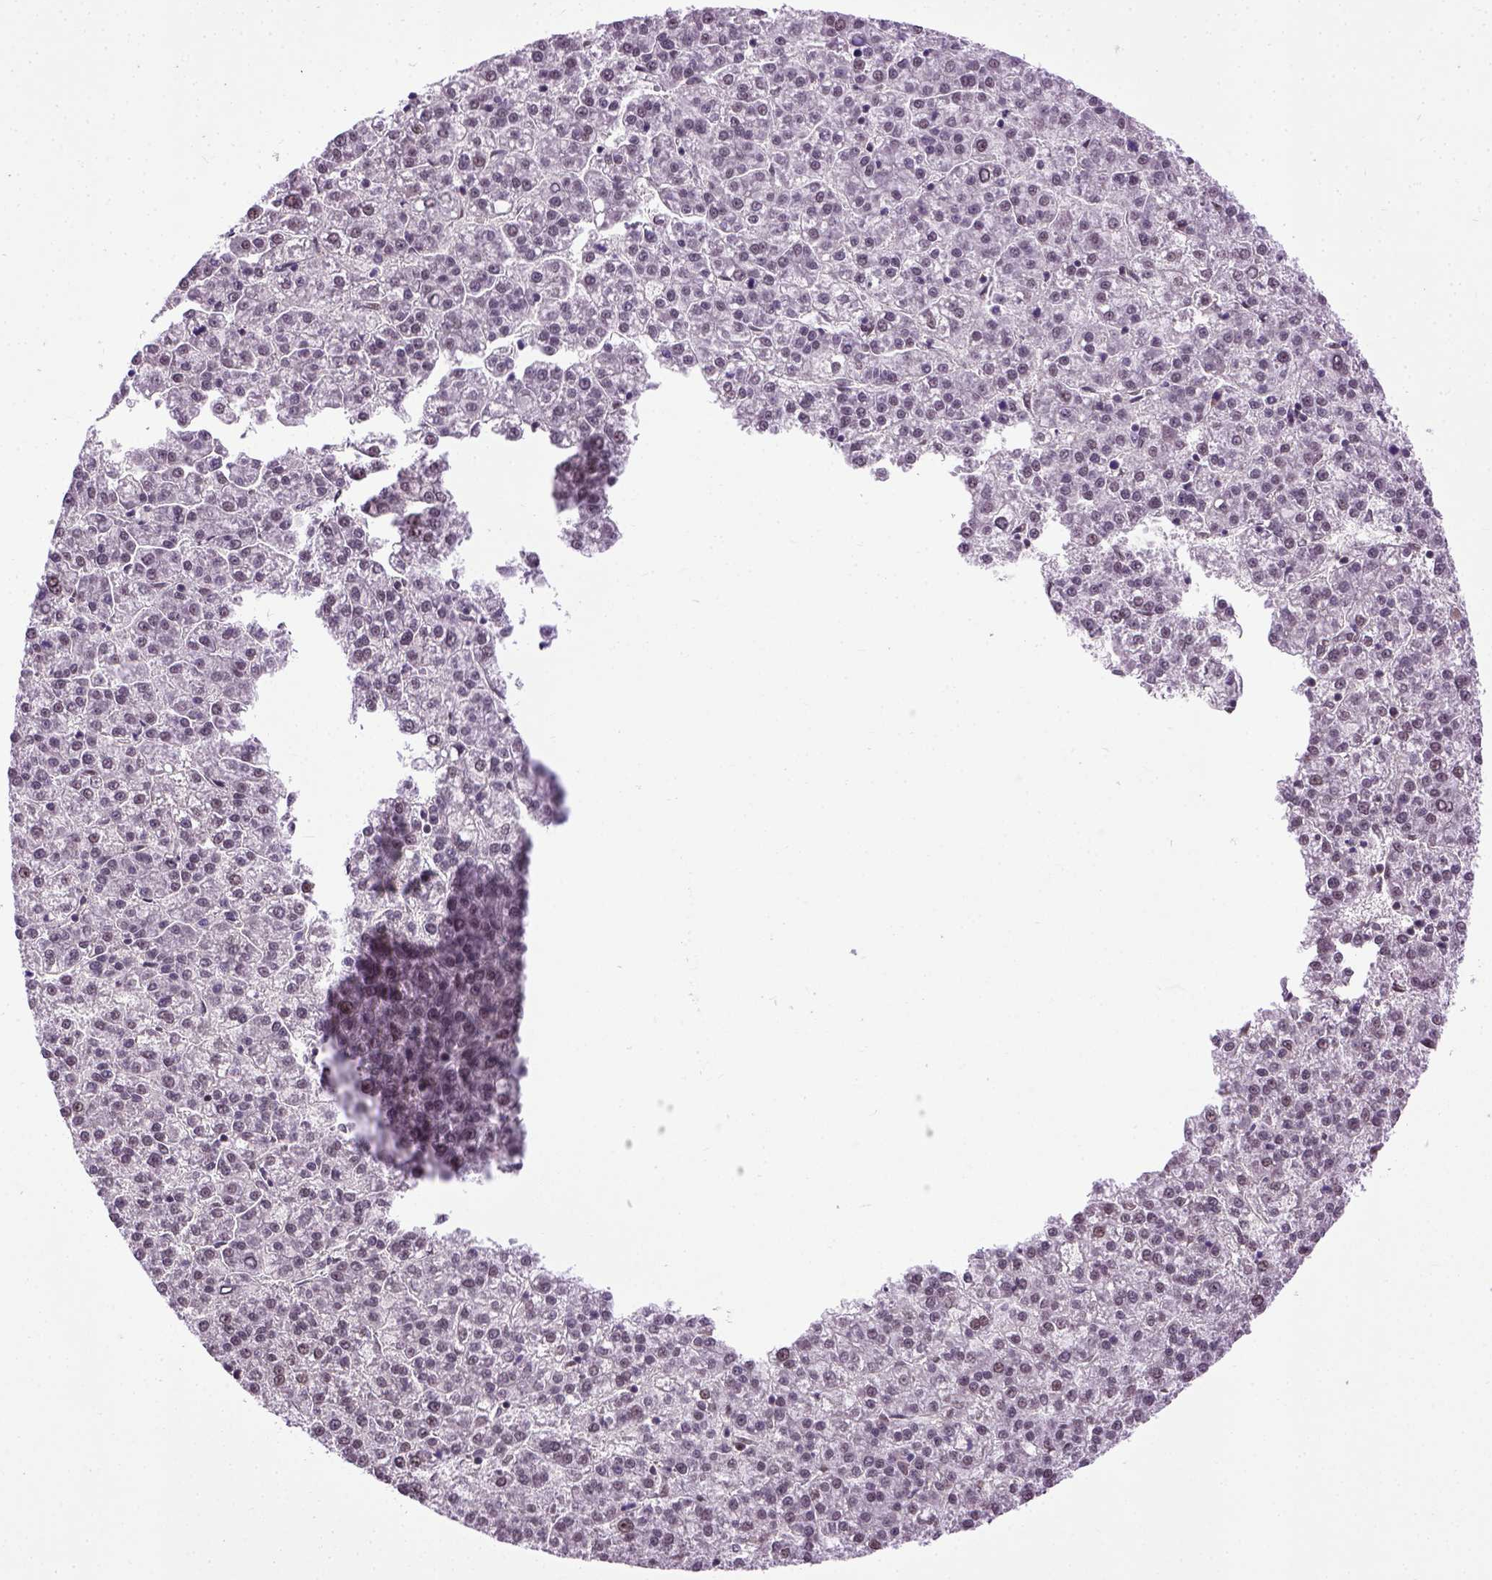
{"staining": {"intensity": "moderate", "quantity": "25%-75%", "location": "nuclear"}, "tissue": "liver cancer", "cell_type": "Tumor cells", "image_type": "cancer", "snomed": [{"axis": "morphology", "description": "Carcinoma, Hepatocellular, NOS"}, {"axis": "topography", "description": "Liver"}], "caption": "Protein positivity by immunohistochemistry demonstrates moderate nuclear positivity in approximately 25%-75% of tumor cells in liver hepatocellular carcinoma. The staining was performed using DAB (3,3'-diaminobenzidine), with brown indicating positive protein expression. Nuclei are stained blue with hematoxylin.", "gene": "UBA3", "patient": {"sex": "female", "age": 58}}